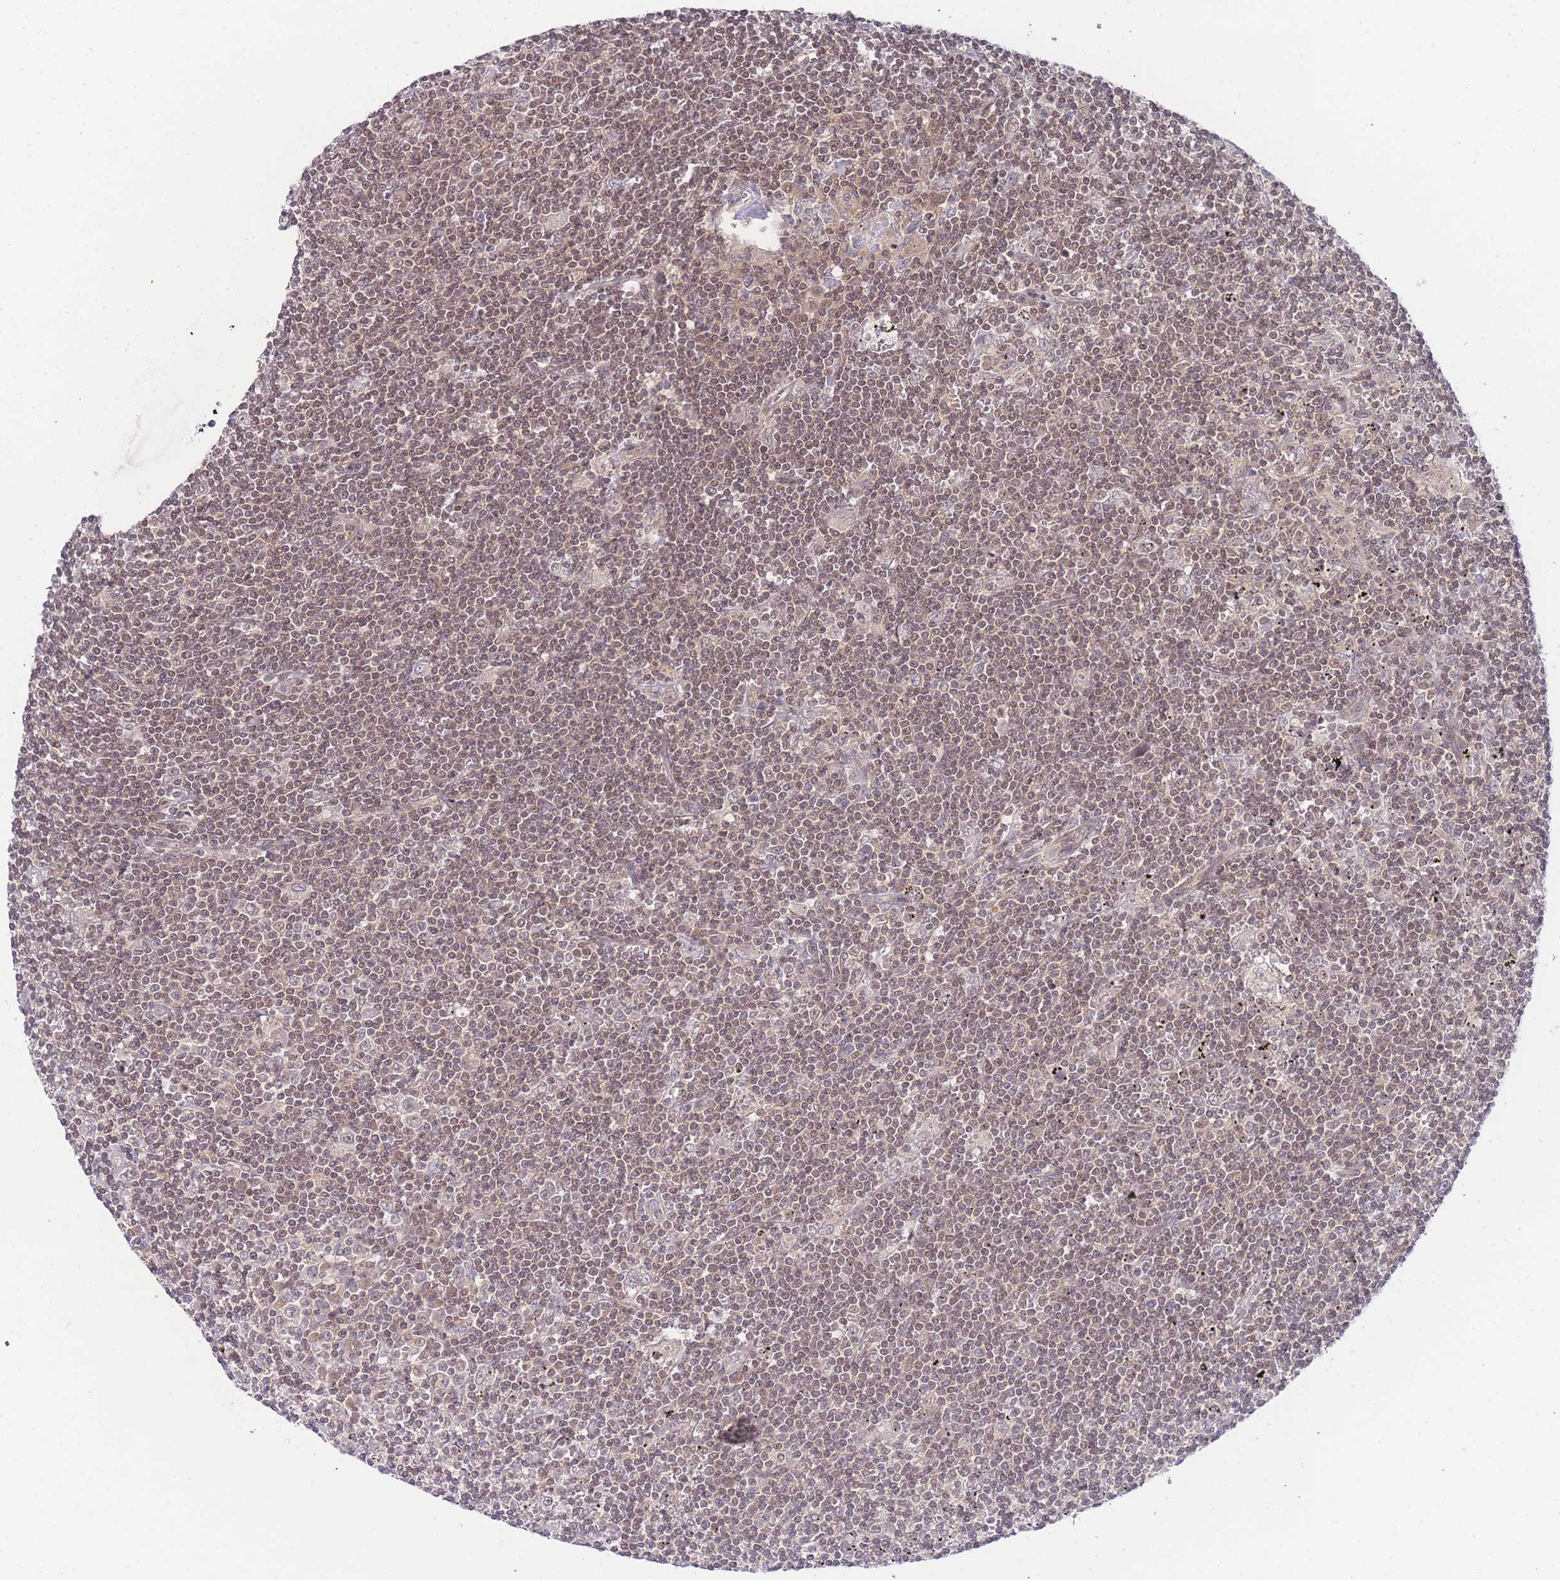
{"staining": {"intensity": "moderate", "quantity": "25%-75%", "location": "nuclear"}, "tissue": "lymphoma", "cell_type": "Tumor cells", "image_type": "cancer", "snomed": [{"axis": "morphology", "description": "Malignant lymphoma, non-Hodgkin's type, Low grade"}, {"axis": "topography", "description": "Spleen"}], "caption": "Approximately 25%-75% of tumor cells in malignant lymphoma, non-Hodgkin's type (low-grade) exhibit moderate nuclear protein staining as visualized by brown immunohistochemical staining.", "gene": "KIAA1191", "patient": {"sex": "male", "age": 76}}